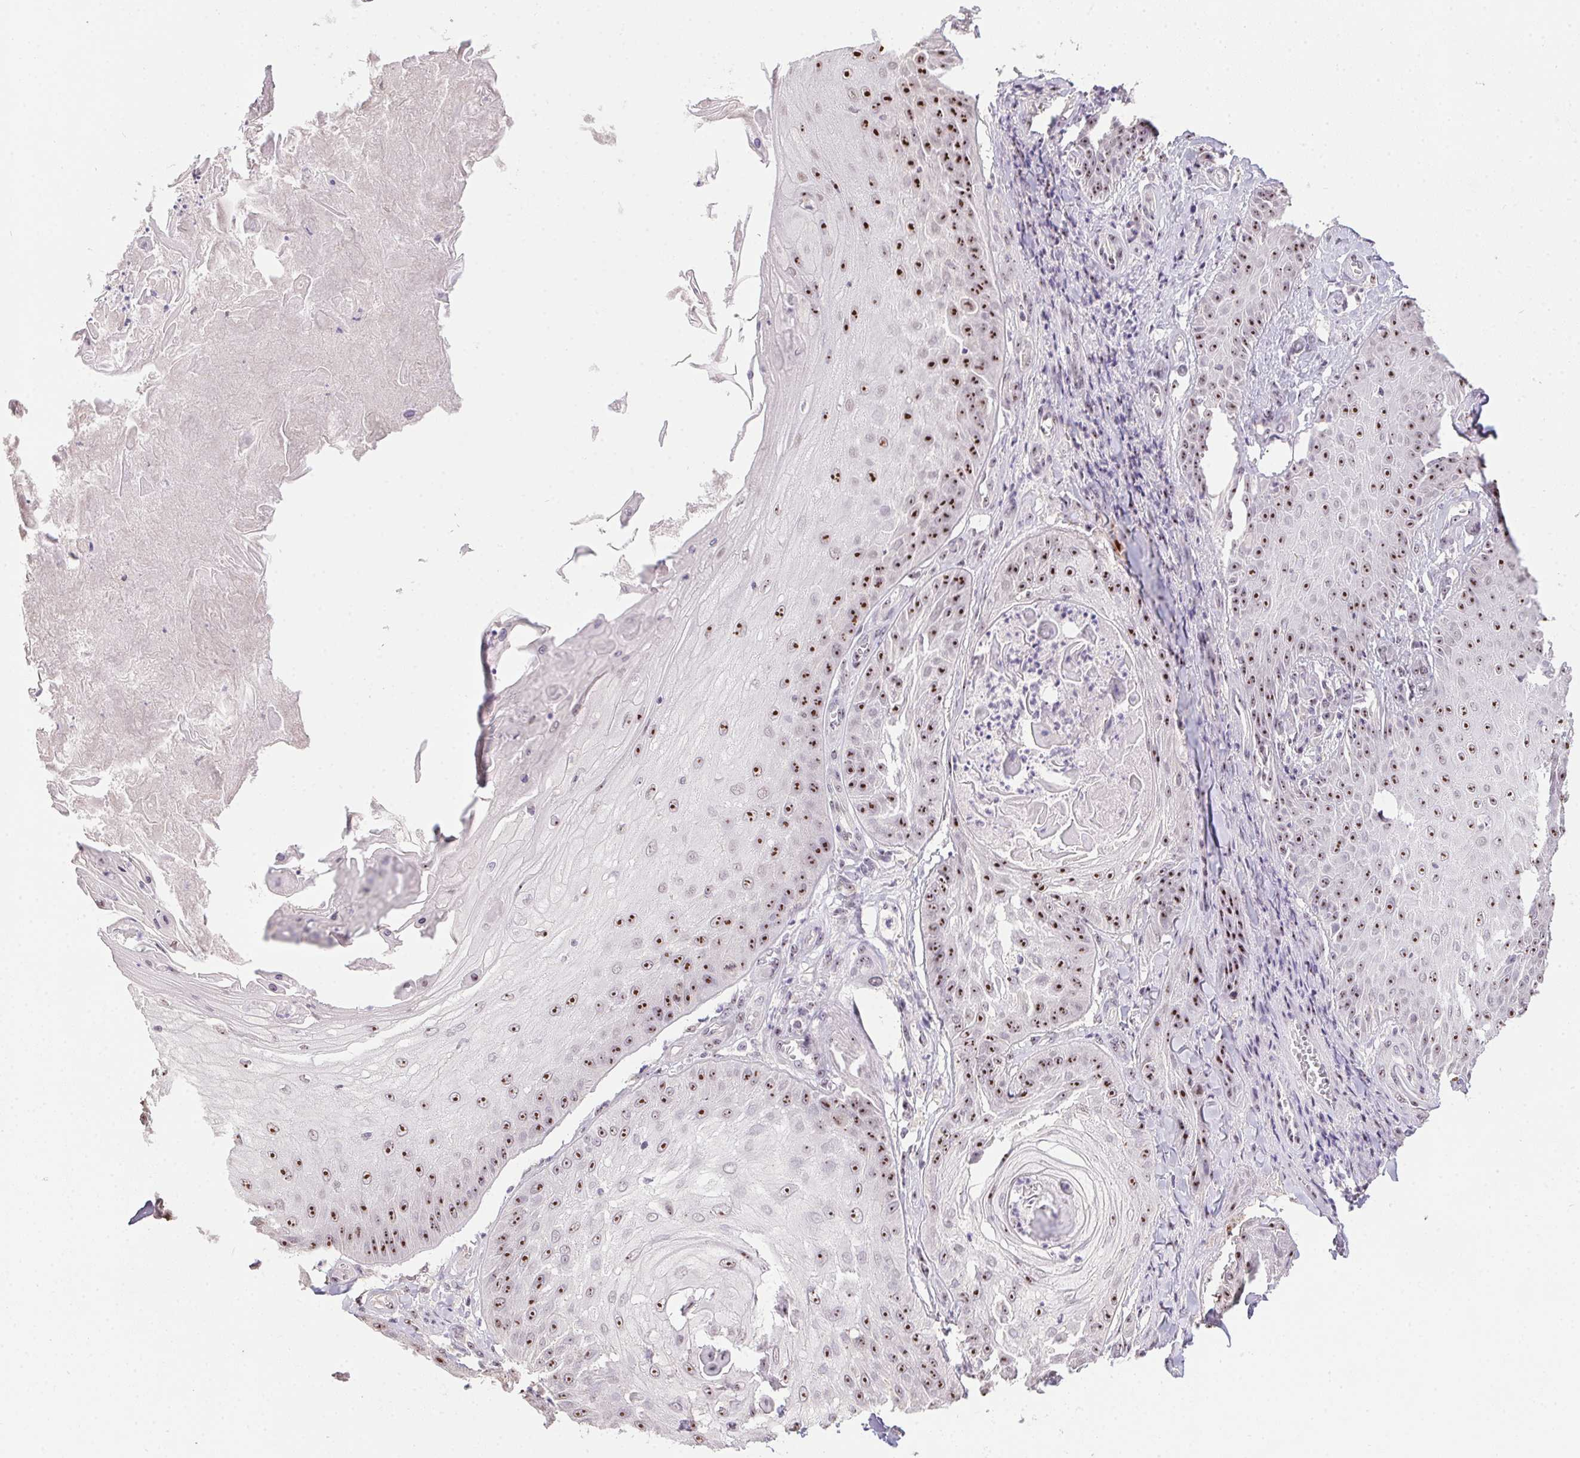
{"staining": {"intensity": "strong", "quantity": ">75%", "location": "nuclear"}, "tissue": "skin cancer", "cell_type": "Tumor cells", "image_type": "cancer", "snomed": [{"axis": "morphology", "description": "Squamous cell carcinoma, NOS"}, {"axis": "topography", "description": "Skin"}], "caption": "Skin cancer stained with a protein marker shows strong staining in tumor cells.", "gene": "BATF2", "patient": {"sex": "male", "age": 70}}